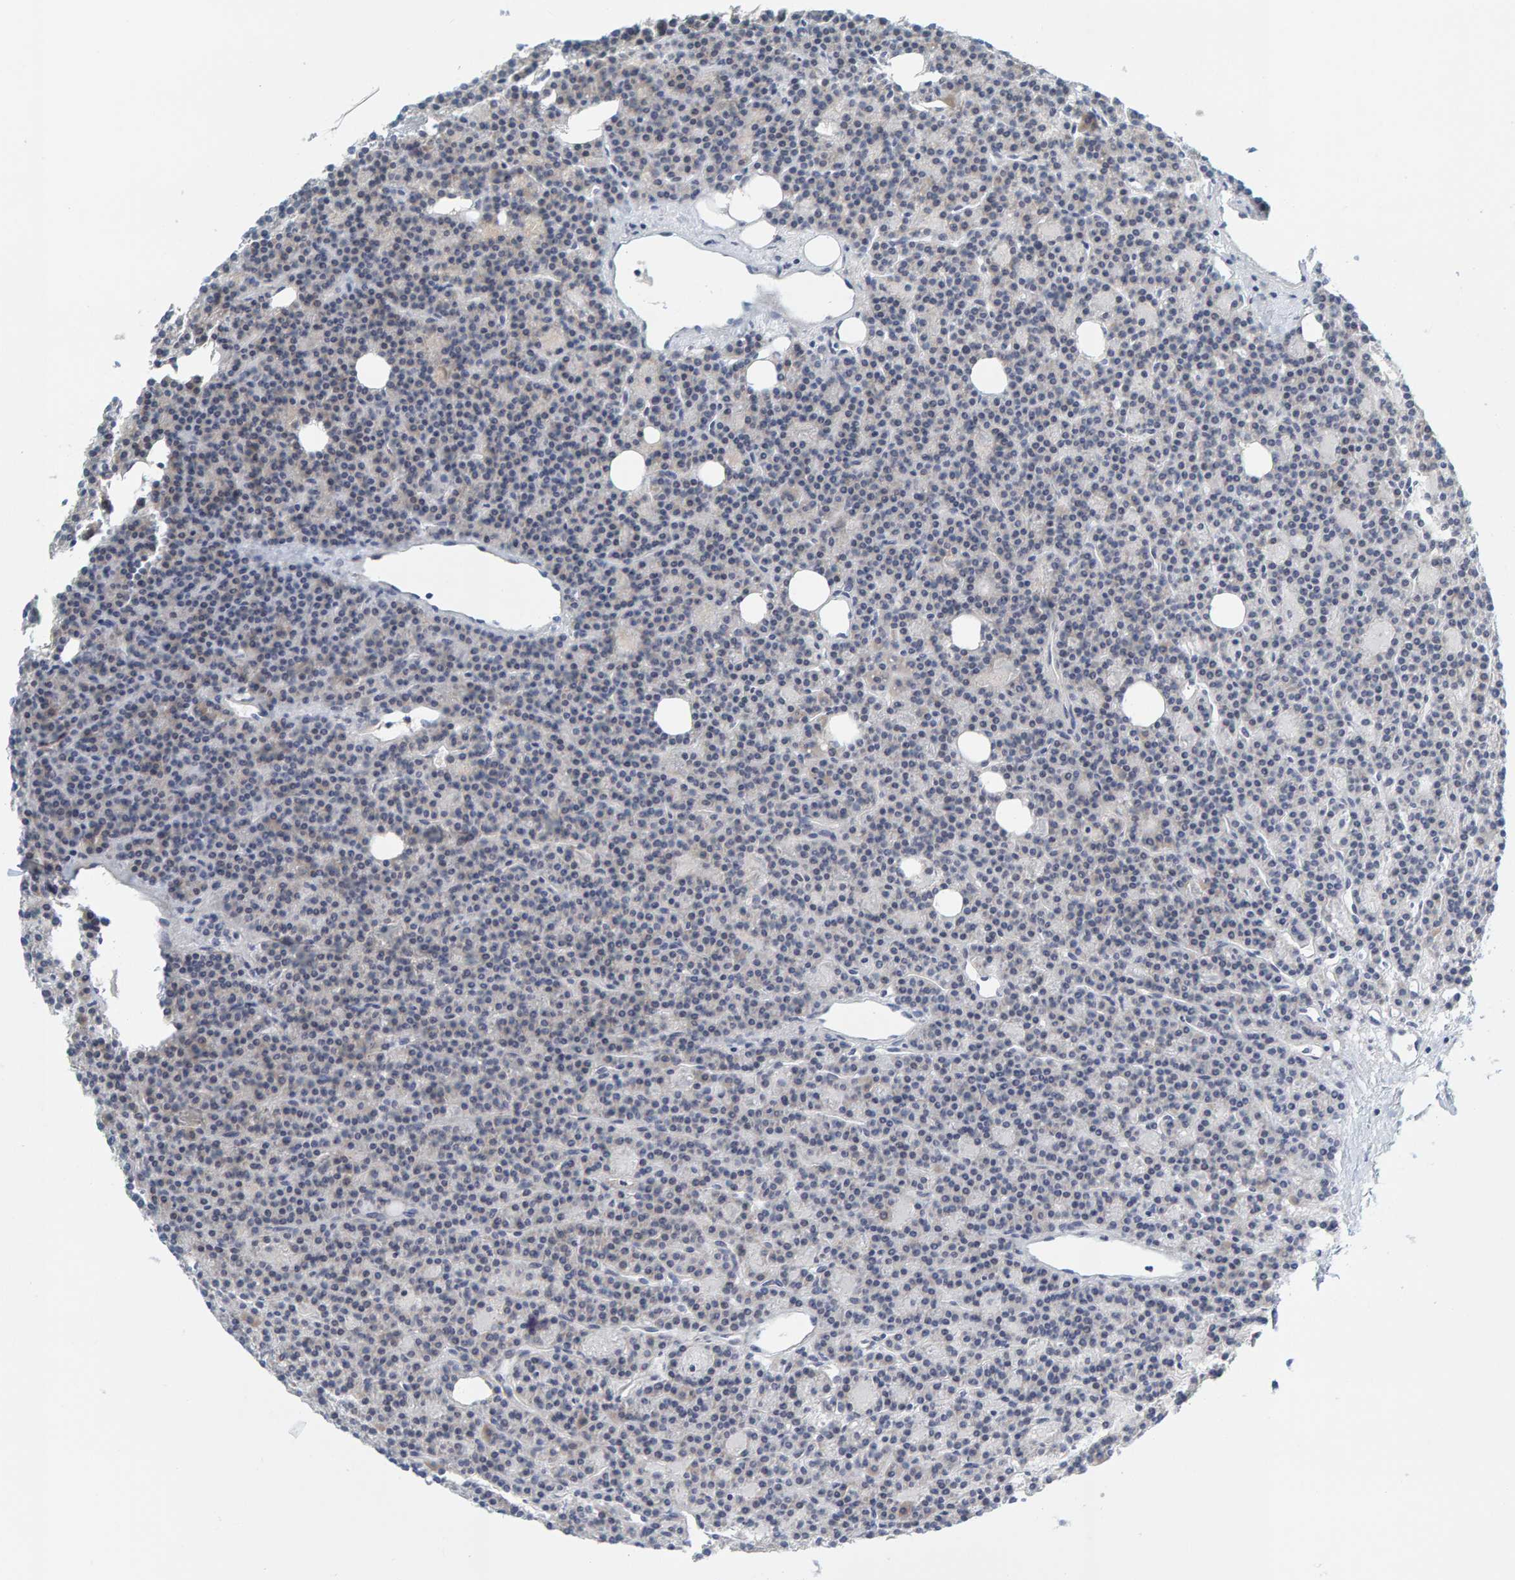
{"staining": {"intensity": "negative", "quantity": "none", "location": "none"}, "tissue": "parathyroid gland", "cell_type": "Glandular cells", "image_type": "normal", "snomed": [{"axis": "morphology", "description": "Normal tissue, NOS"}, {"axis": "morphology", "description": "Adenoma, NOS"}, {"axis": "topography", "description": "Parathyroid gland"}], "caption": "Immunohistochemistry histopathology image of unremarkable parathyroid gland stained for a protein (brown), which shows no staining in glandular cells.", "gene": "MOG", "patient": {"sex": "female", "age": 57}}